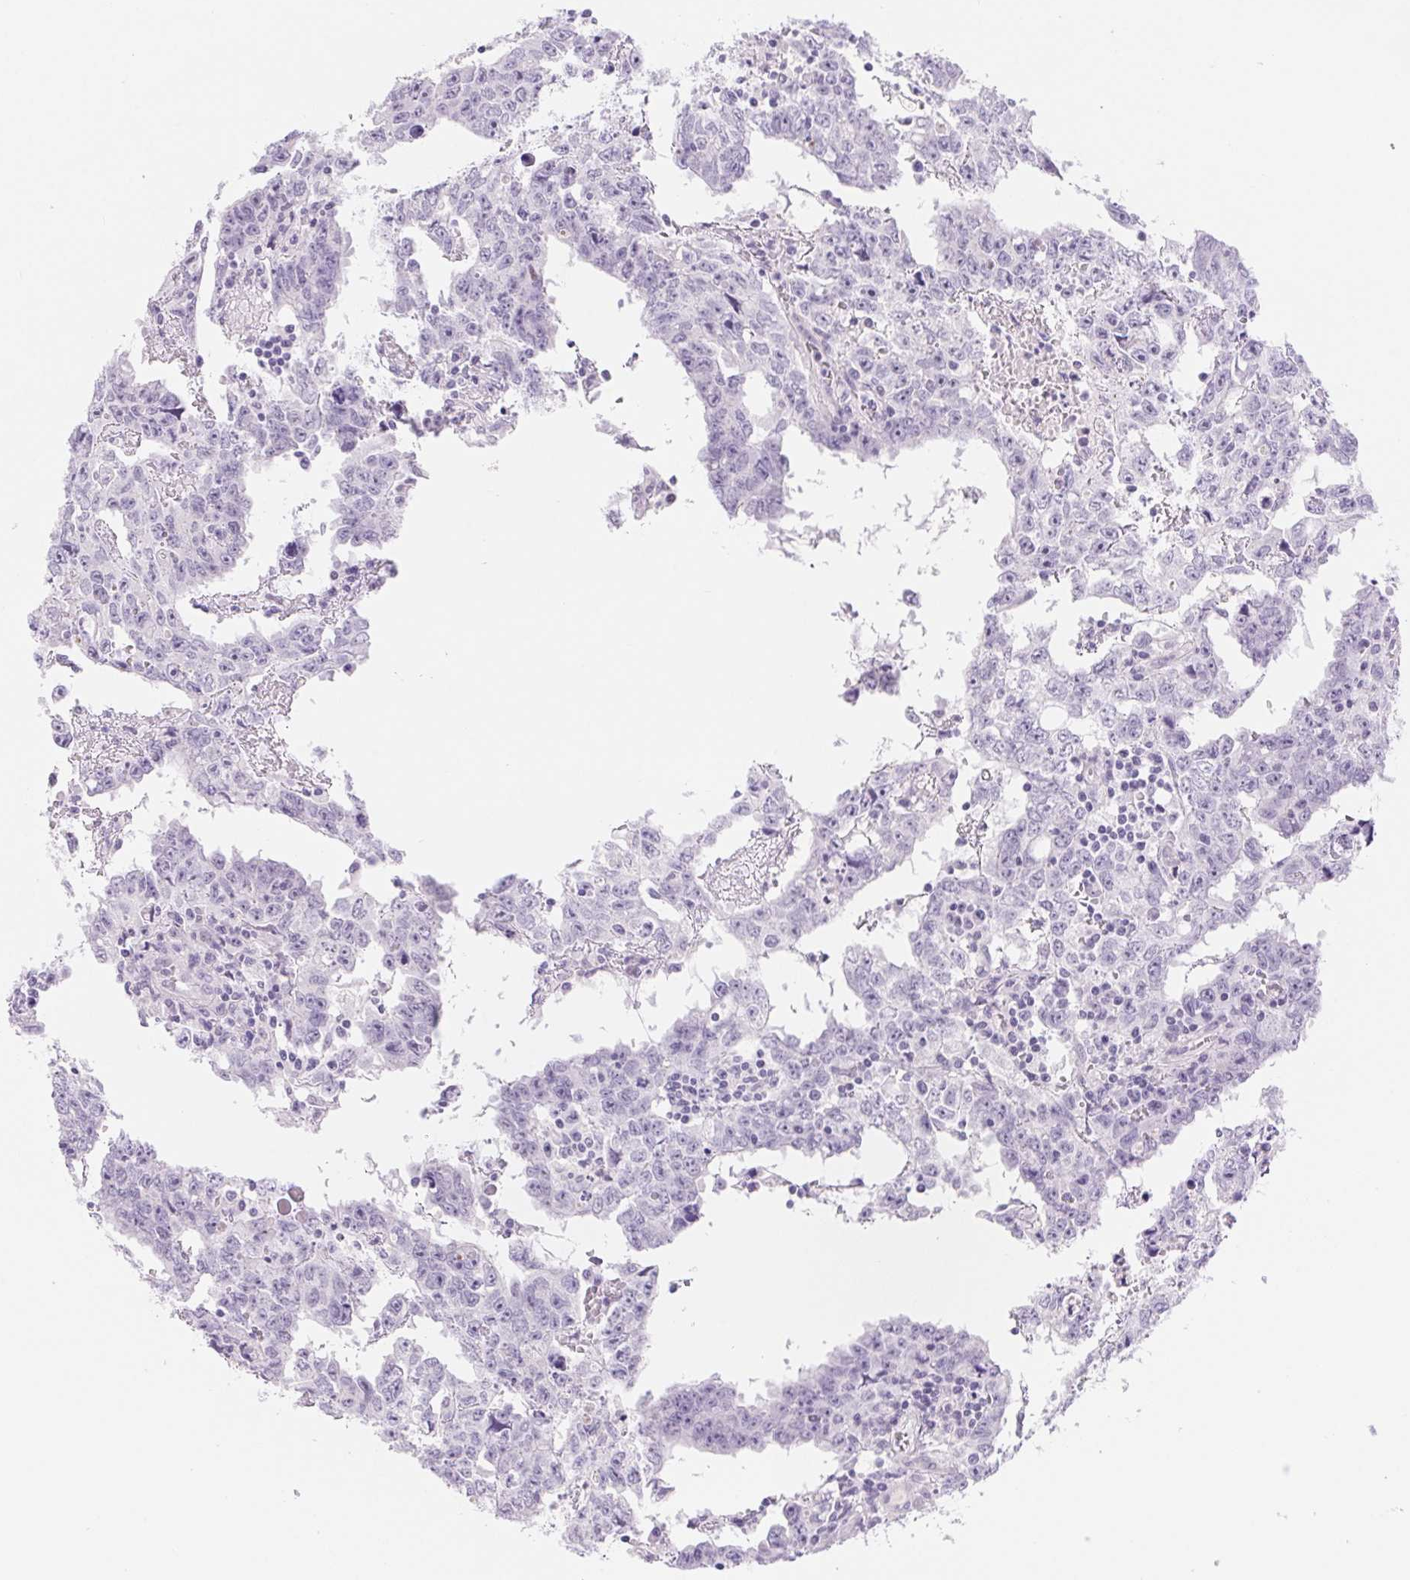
{"staining": {"intensity": "negative", "quantity": "none", "location": "none"}, "tissue": "testis cancer", "cell_type": "Tumor cells", "image_type": "cancer", "snomed": [{"axis": "morphology", "description": "Carcinoma, Embryonal, NOS"}, {"axis": "topography", "description": "Testis"}], "caption": "Protein analysis of testis cancer exhibits no significant staining in tumor cells. (DAB immunohistochemistry visualized using brightfield microscopy, high magnification).", "gene": "ASGR2", "patient": {"sex": "male", "age": 22}}